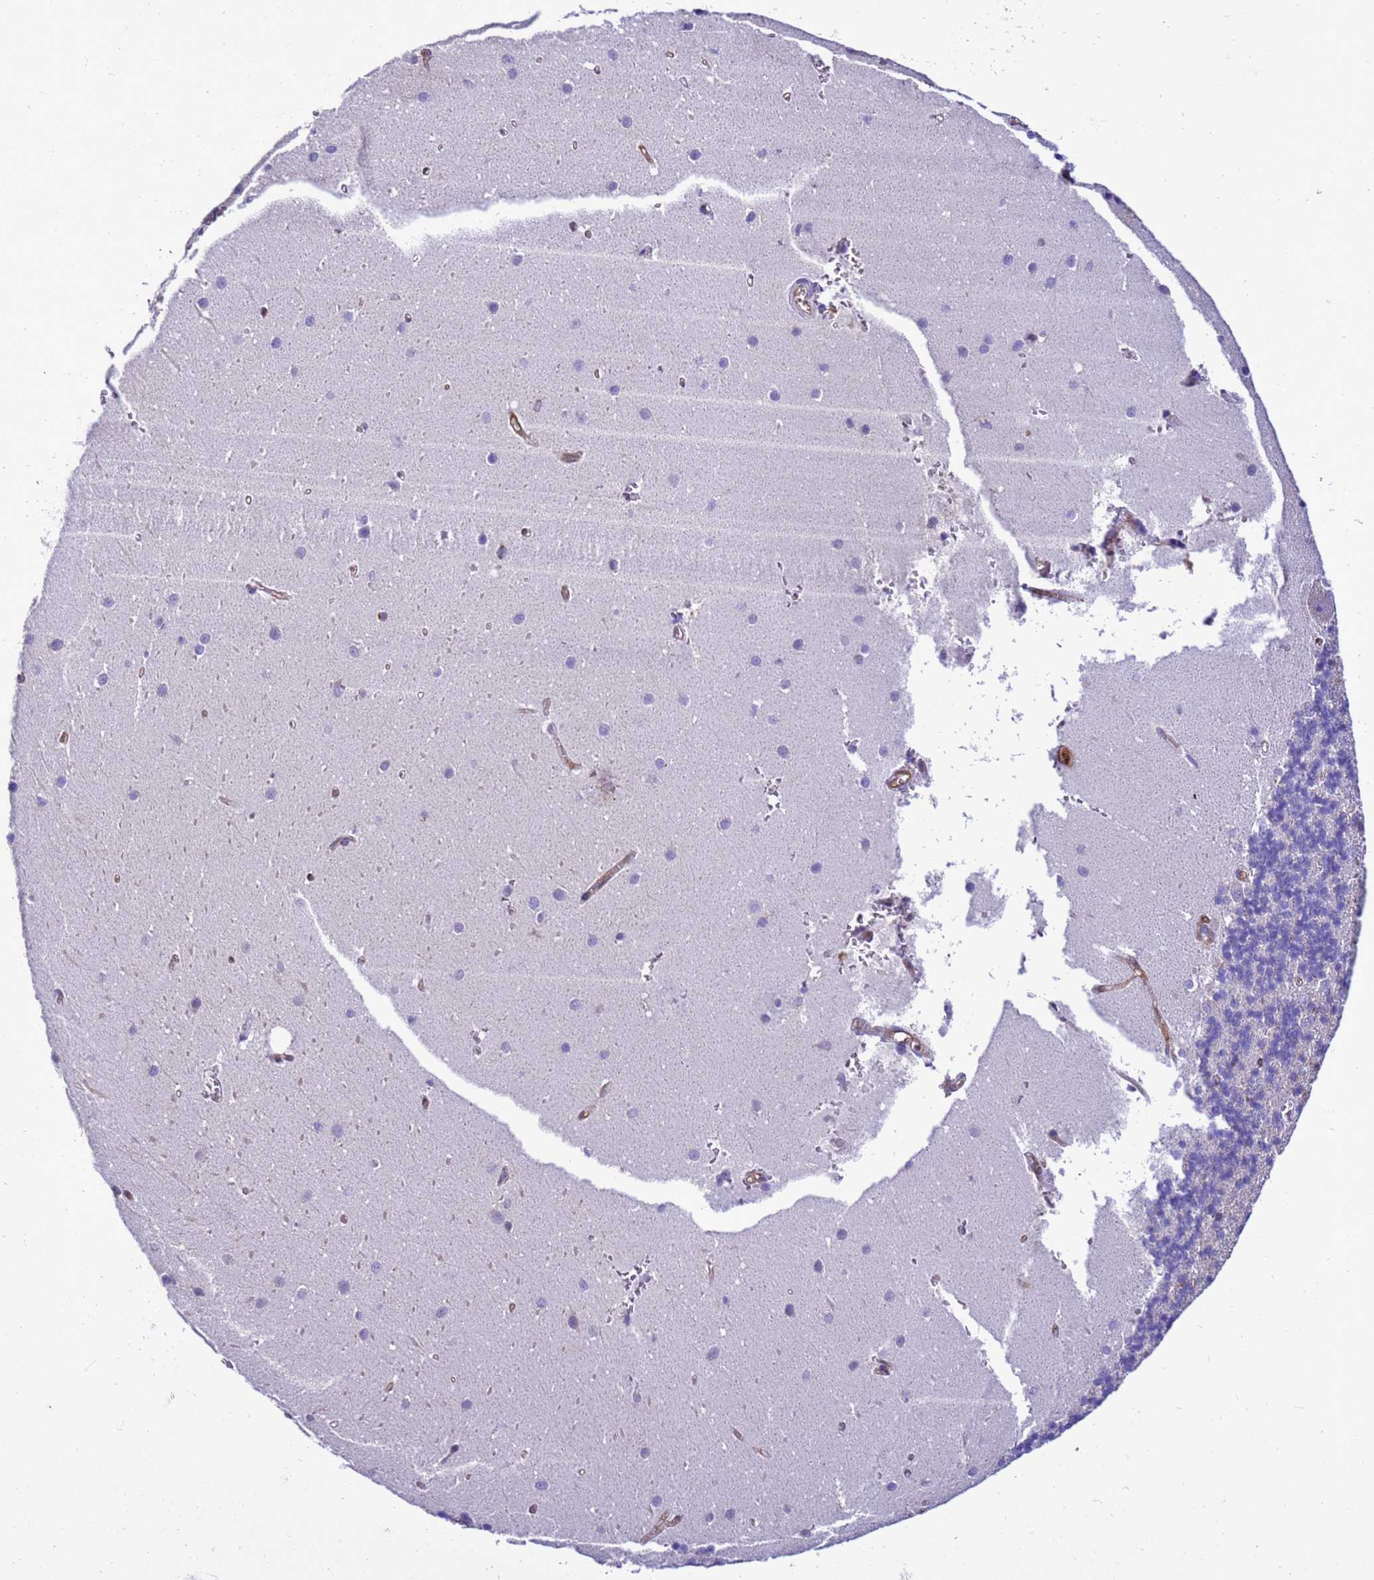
{"staining": {"intensity": "negative", "quantity": "none", "location": "none"}, "tissue": "cerebellum", "cell_type": "Cells in granular layer", "image_type": "normal", "snomed": [{"axis": "morphology", "description": "Normal tissue, NOS"}, {"axis": "topography", "description": "Cerebellum"}], "caption": "Immunohistochemistry (IHC) of unremarkable human cerebellum exhibits no expression in cells in granular layer.", "gene": "RABEP2", "patient": {"sex": "male", "age": 54}}